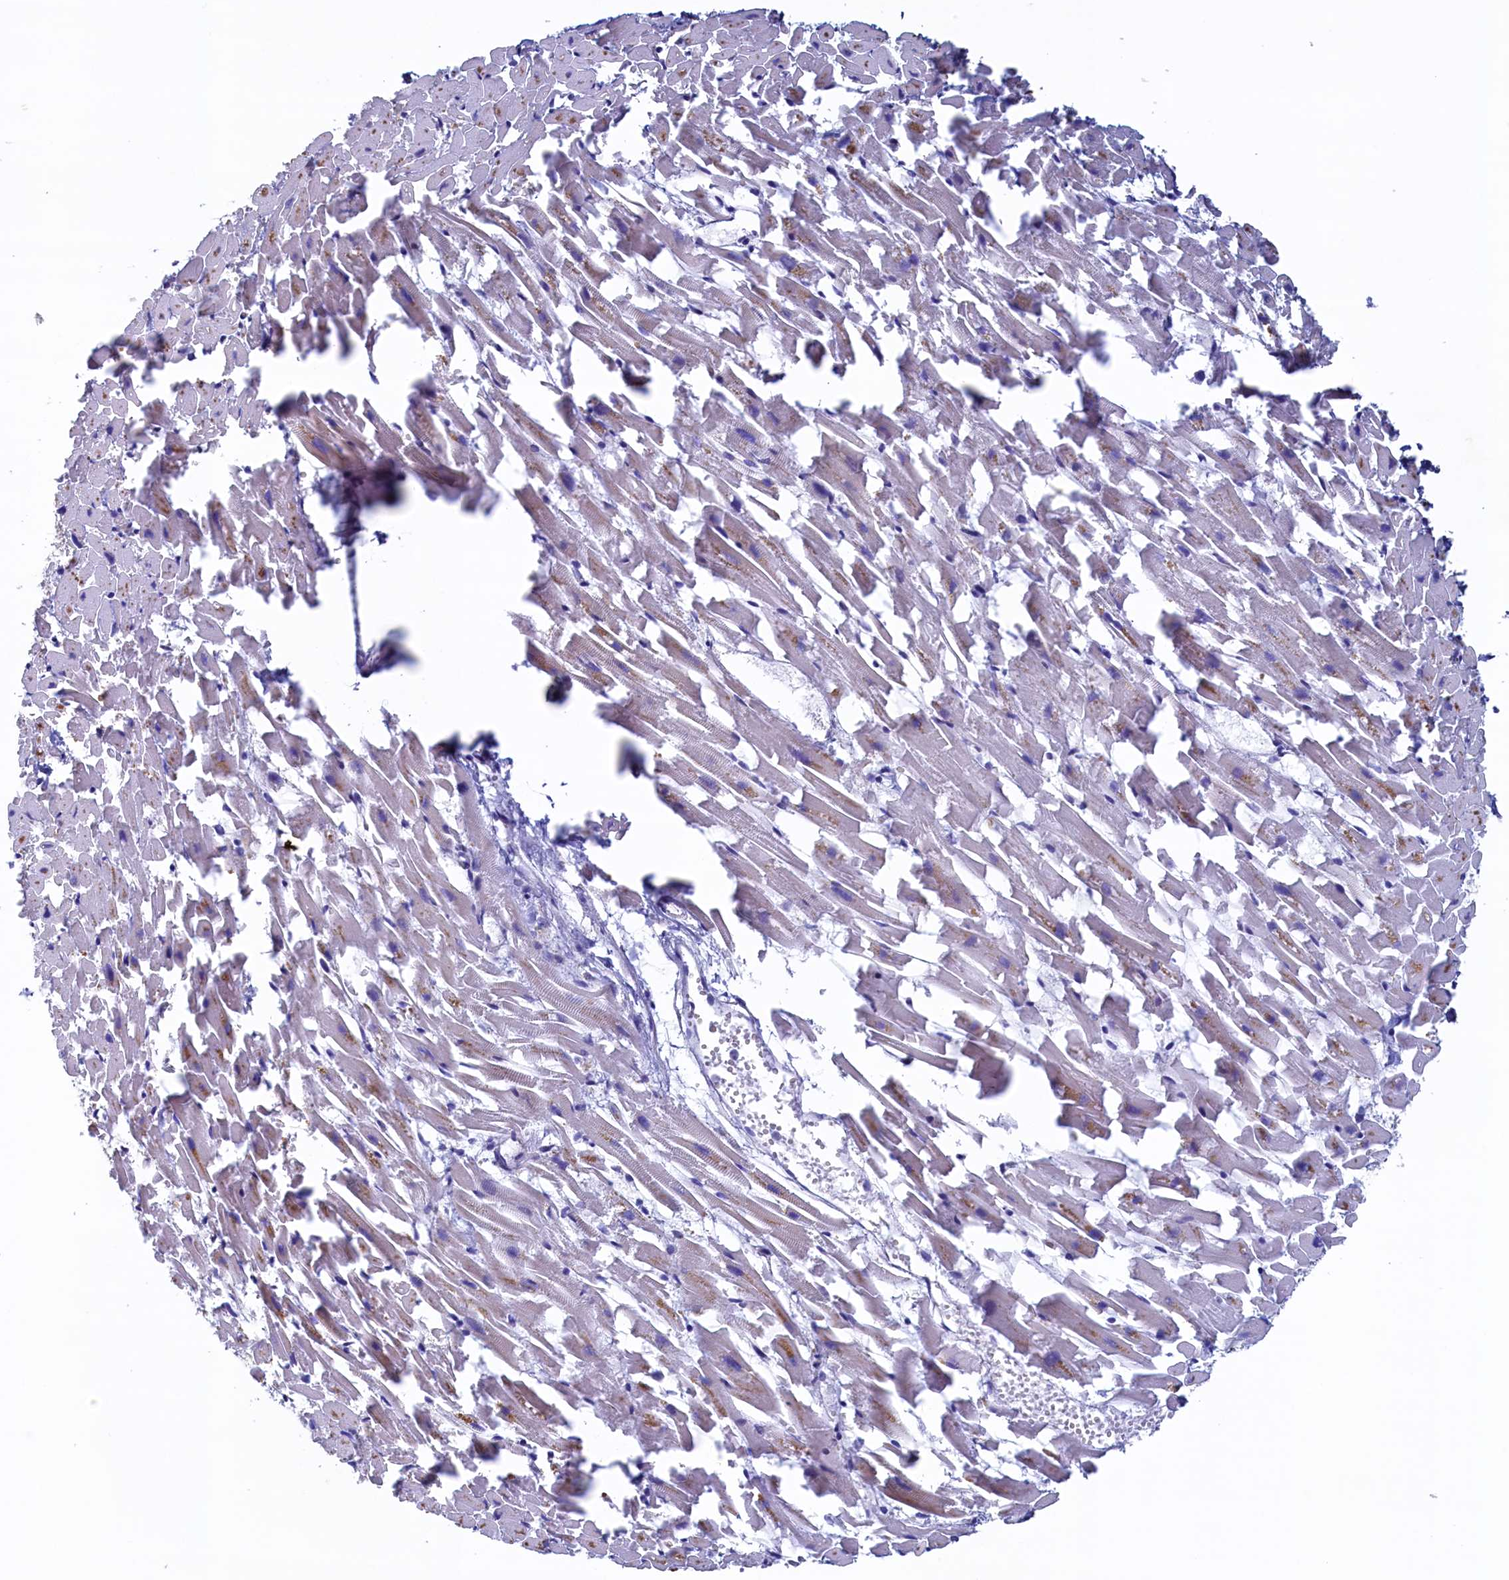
{"staining": {"intensity": "weak", "quantity": "<25%", "location": "cytoplasmic/membranous"}, "tissue": "heart muscle", "cell_type": "Cardiomyocytes", "image_type": "normal", "snomed": [{"axis": "morphology", "description": "Normal tissue, NOS"}, {"axis": "topography", "description": "Heart"}], "caption": "High power microscopy photomicrograph of an IHC photomicrograph of unremarkable heart muscle, revealing no significant staining in cardiomyocytes.", "gene": "CBLIF", "patient": {"sex": "female", "age": 64}}